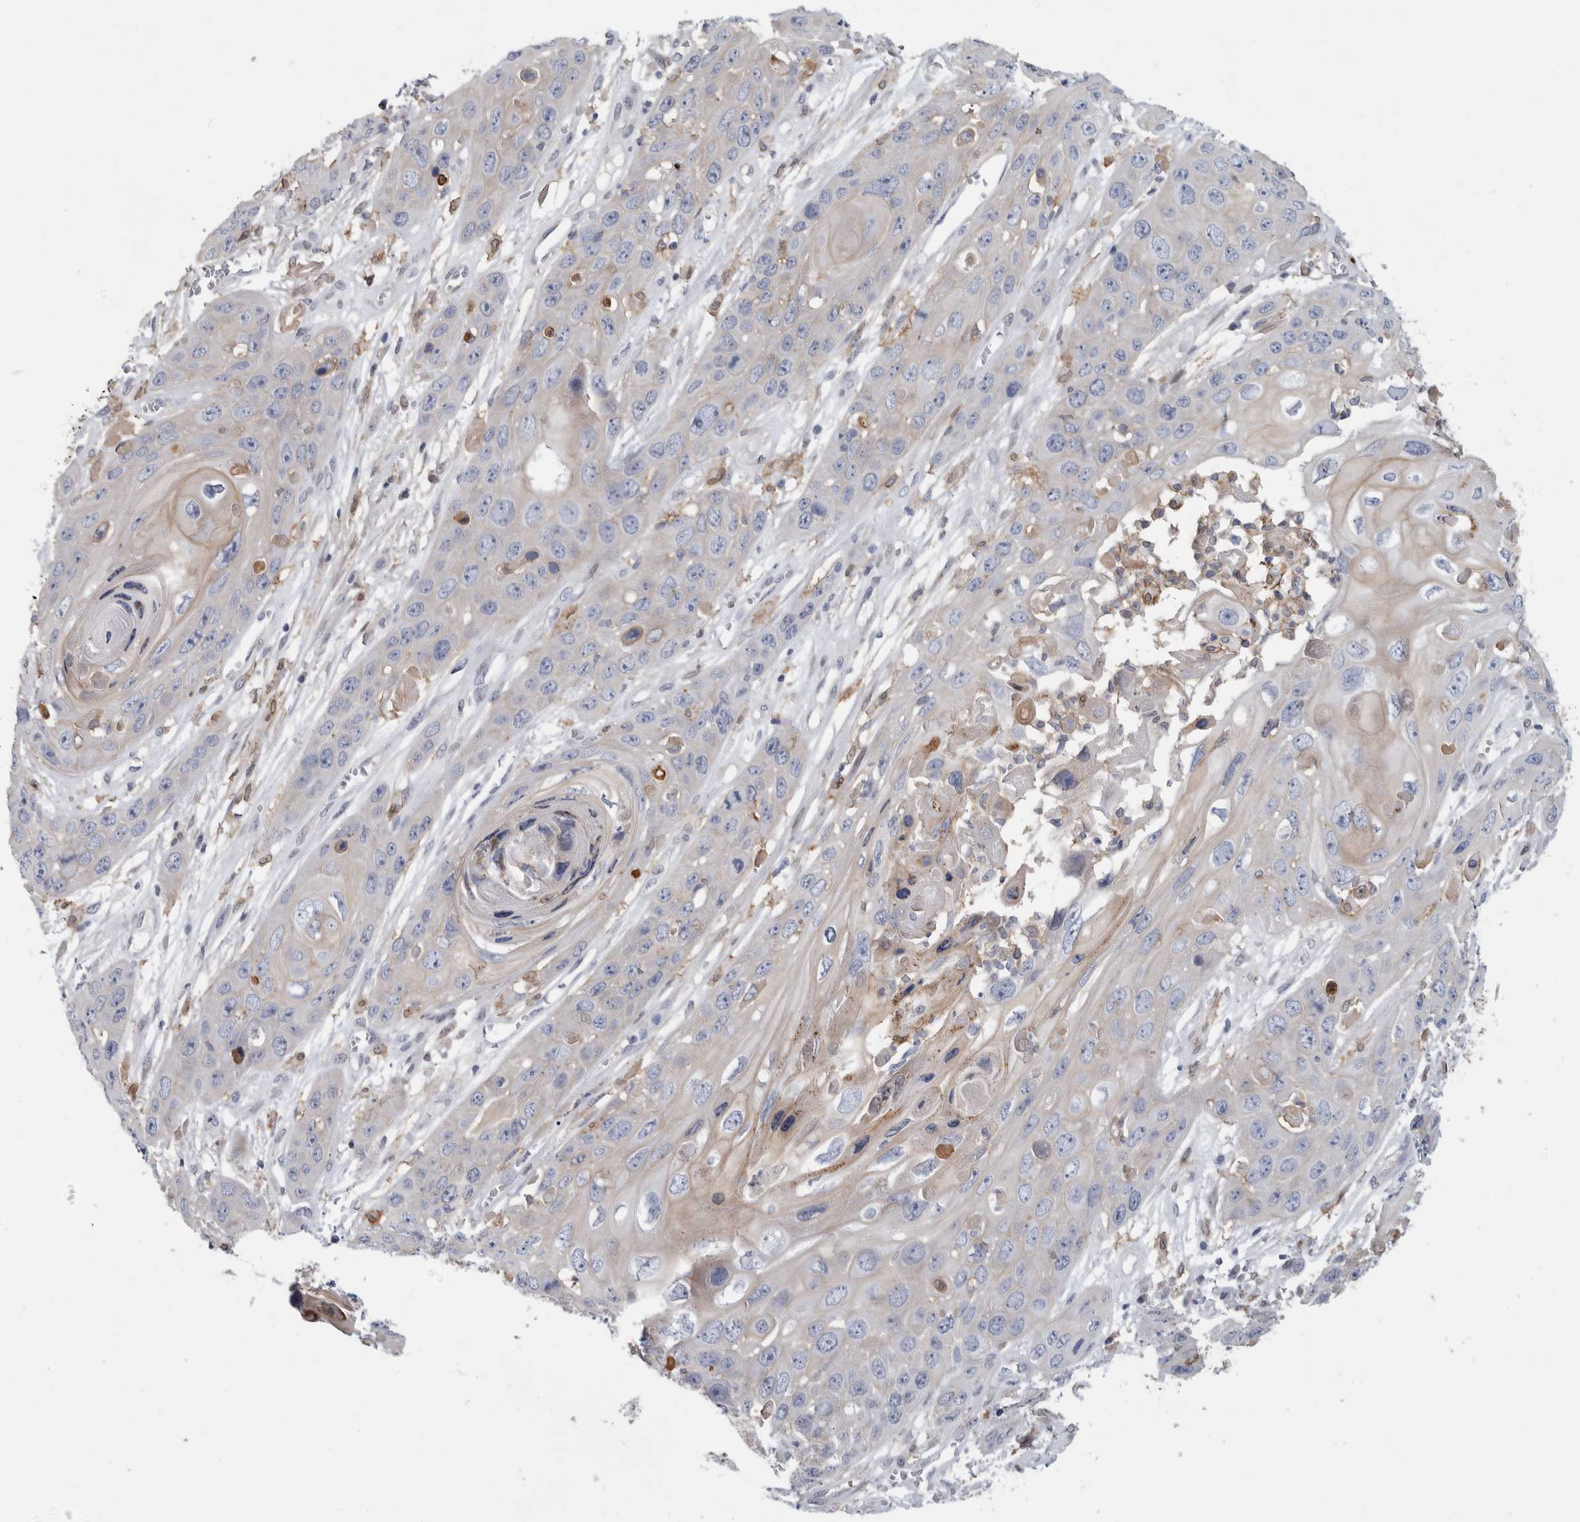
{"staining": {"intensity": "negative", "quantity": "none", "location": "none"}, "tissue": "skin cancer", "cell_type": "Tumor cells", "image_type": "cancer", "snomed": [{"axis": "morphology", "description": "Squamous cell carcinoma, NOS"}, {"axis": "topography", "description": "Skin"}], "caption": "This image is of squamous cell carcinoma (skin) stained with immunohistochemistry to label a protein in brown with the nuclei are counter-stained blue. There is no positivity in tumor cells.", "gene": "DNAJC24", "patient": {"sex": "male", "age": 55}}